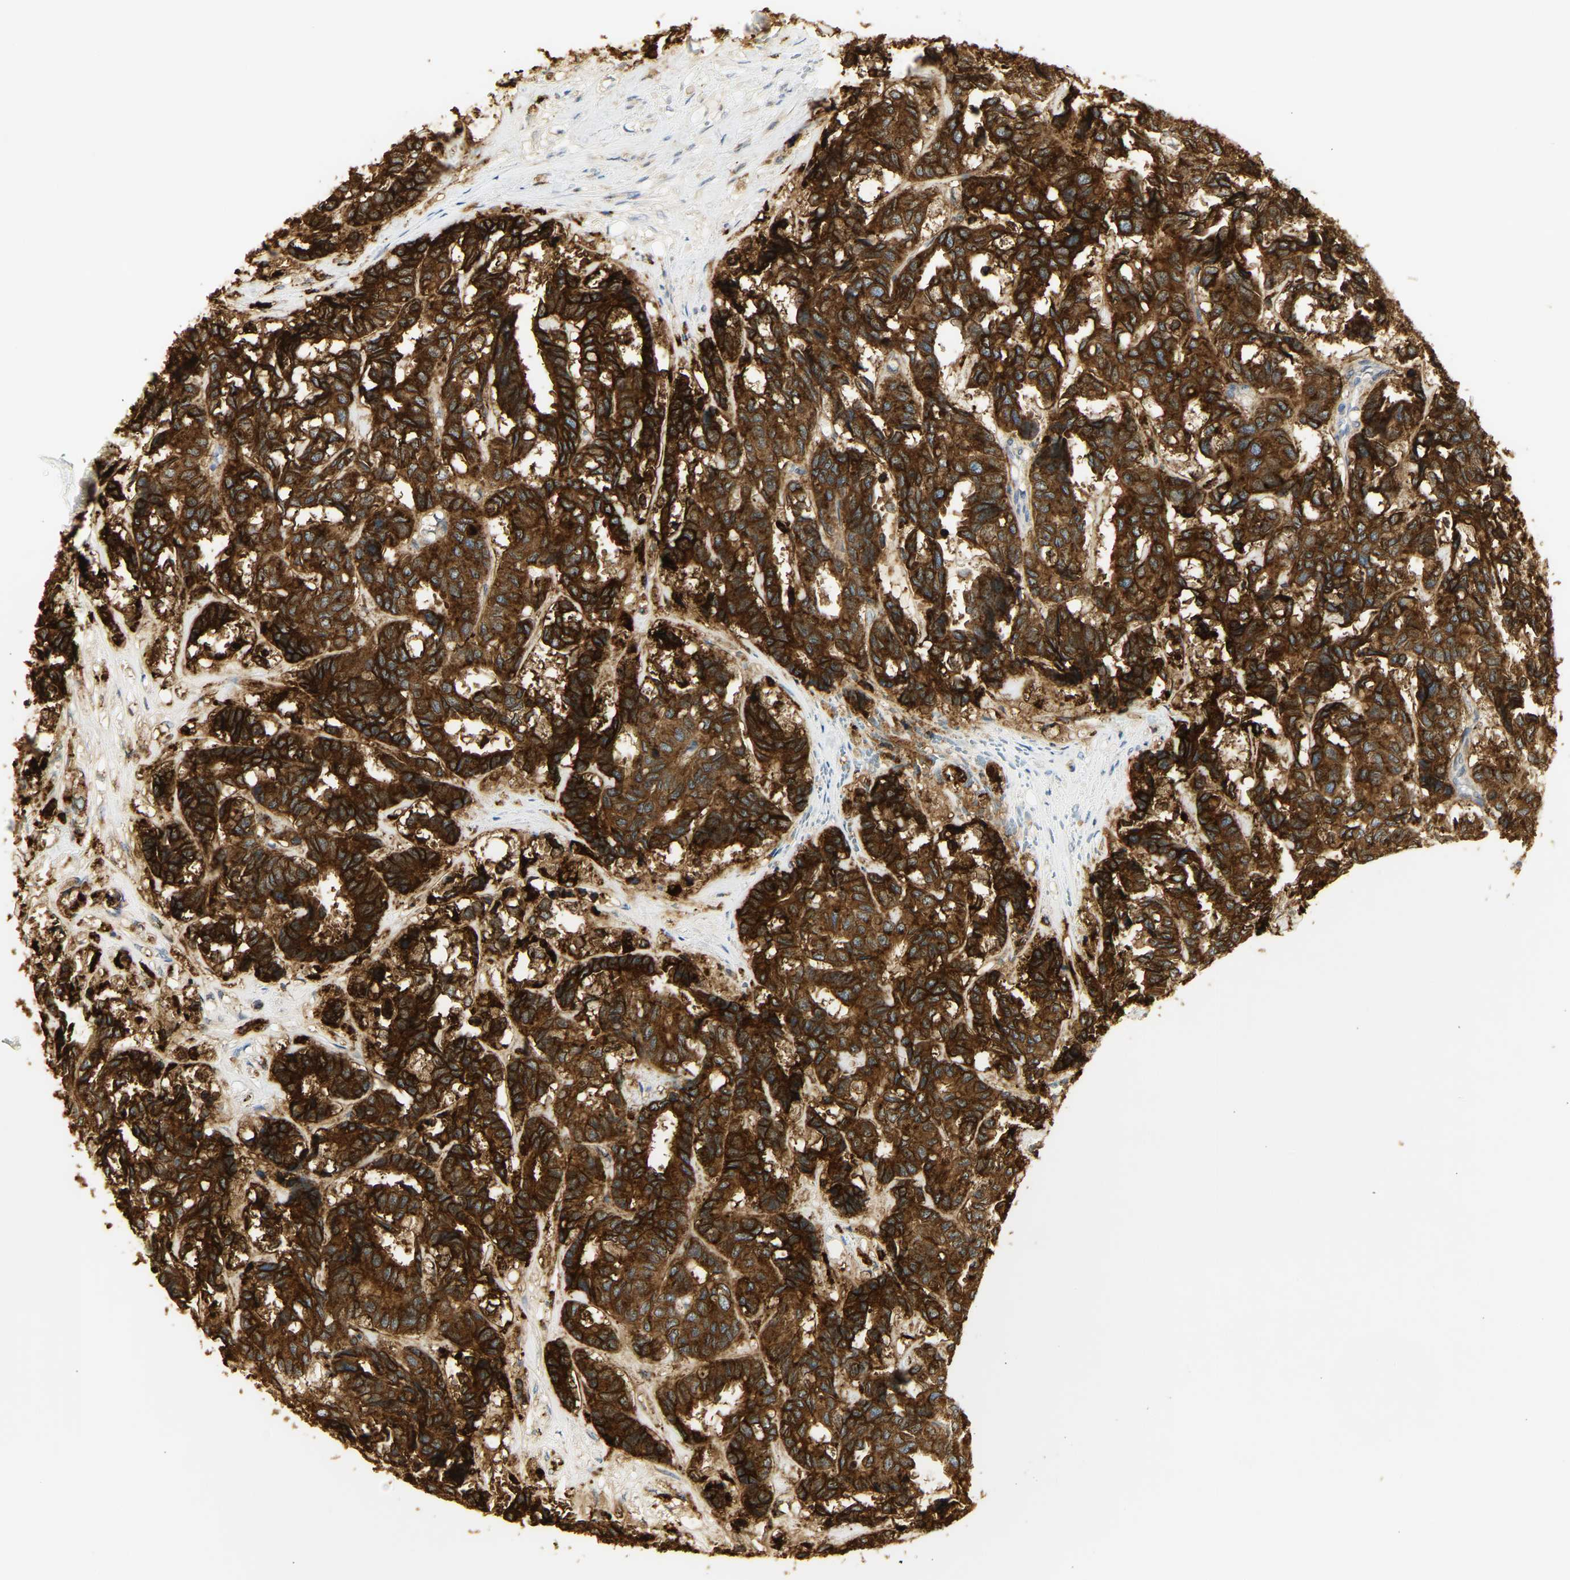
{"staining": {"intensity": "strong", "quantity": ">75%", "location": "cytoplasmic/membranous"}, "tissue": "breast cancer", "cell_type": "Tumor cells", "image_type": "cancer", "snomed": [{"axis": "morphology", "description": "Duct carcinoma"}, {"axis": "topography", "description": "Breast"}], "caption": "This photomicrograph shows immunohistochemistry staining of breast cancer (invasive ductal carcinoma), with high strong cytoplasmic/membranous positivity in approximately >75% of tumor cells.", "gene": "CEACAM5", "patient": {"sex": "female", "age": 87}}